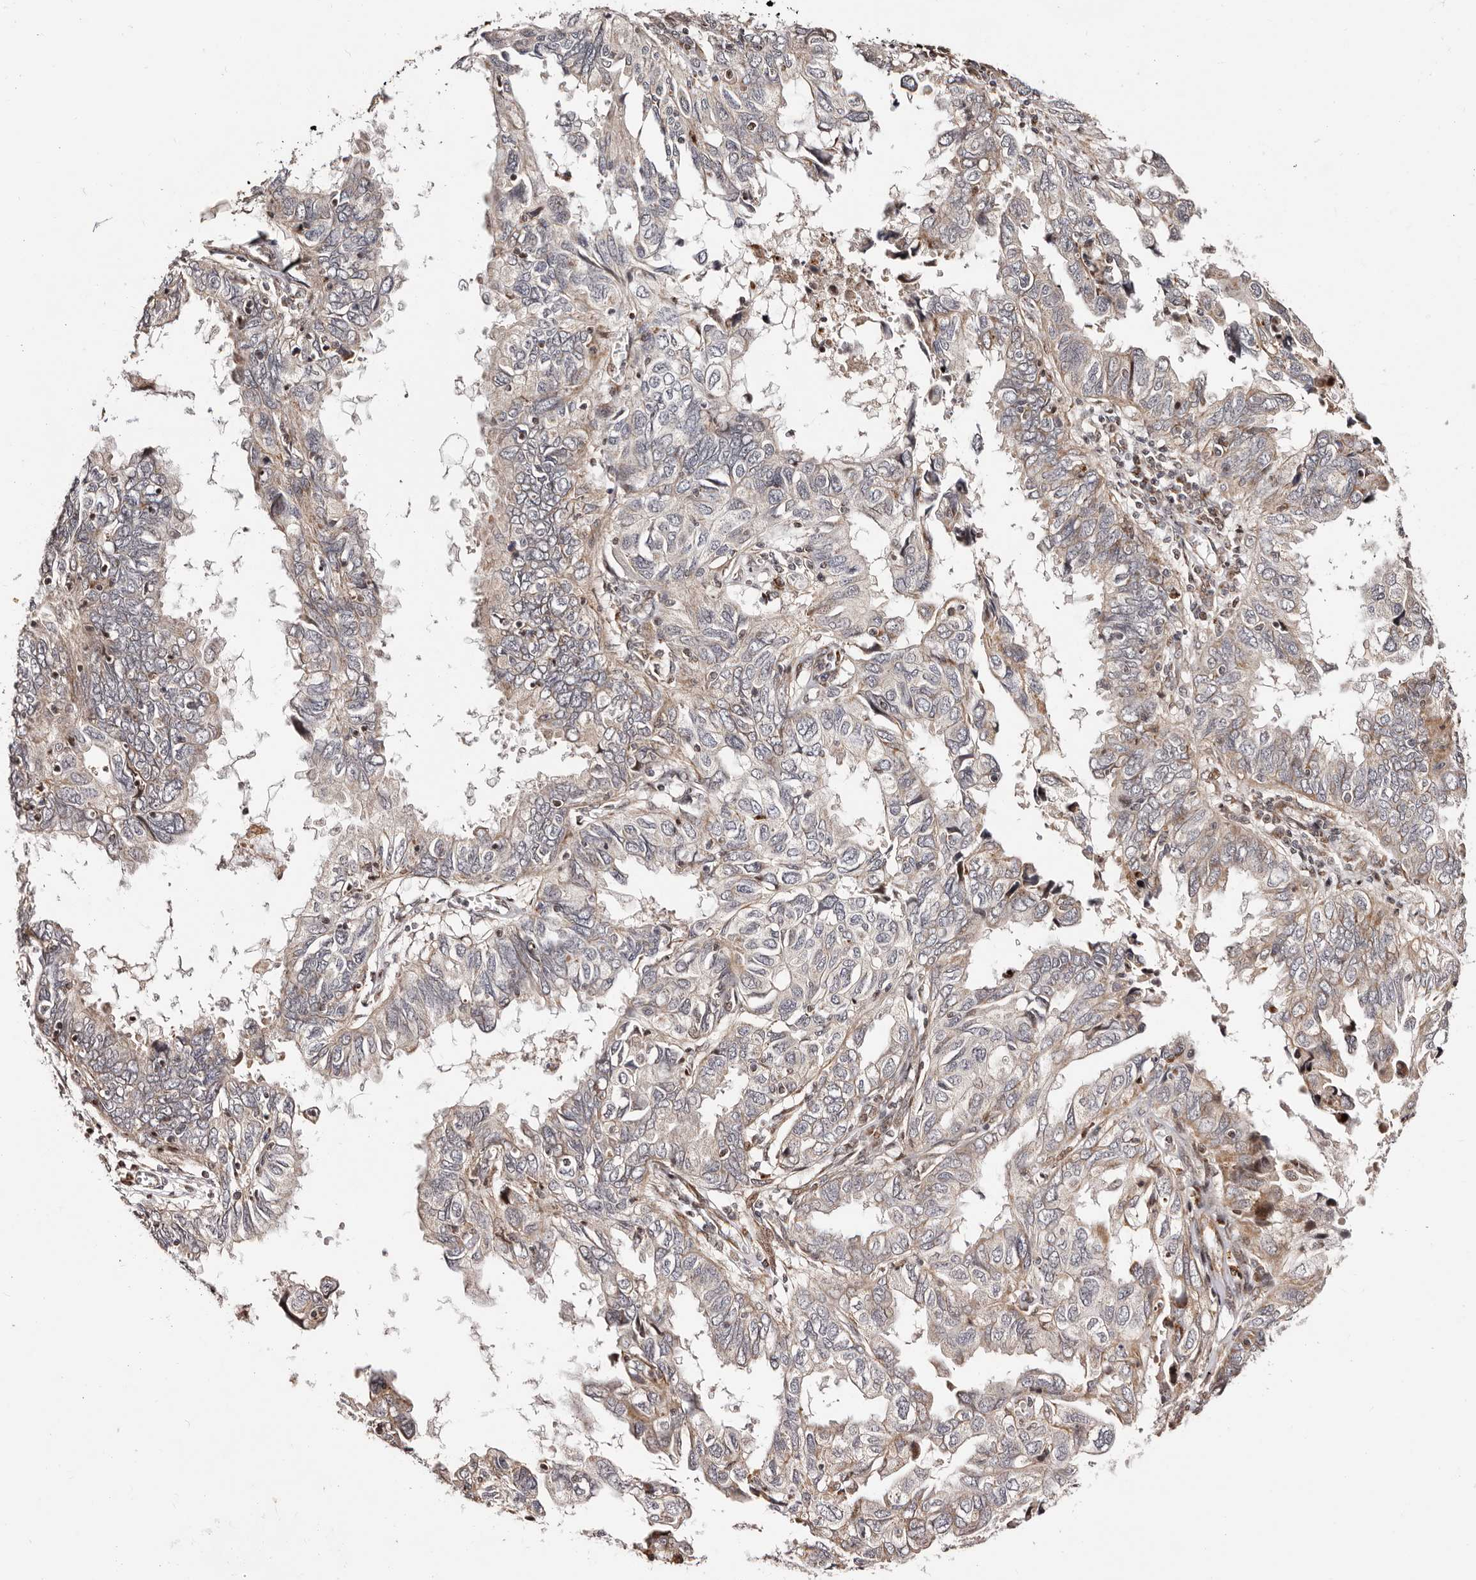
{"staining": {"intensity": "weak", "quantity": "<25%", "location": "cytoplasmic/membranous,nuclear"}, "tissue": "endometrial cancer", "cell_type": "Tumor cells", "image_type": "cancer", "snomed": [{"axis": "morphology", "description": "Adenocarcinoma, NOS"}, {"axis": "topography", "description": "Uterus"}], "caption": "Histopathology image shows no protein positivity in tumor cells of adenocarcinoma (endometrial) tissue.", "gene": "HIVEP3", "patient": {"sex": "female", "age": 77}}